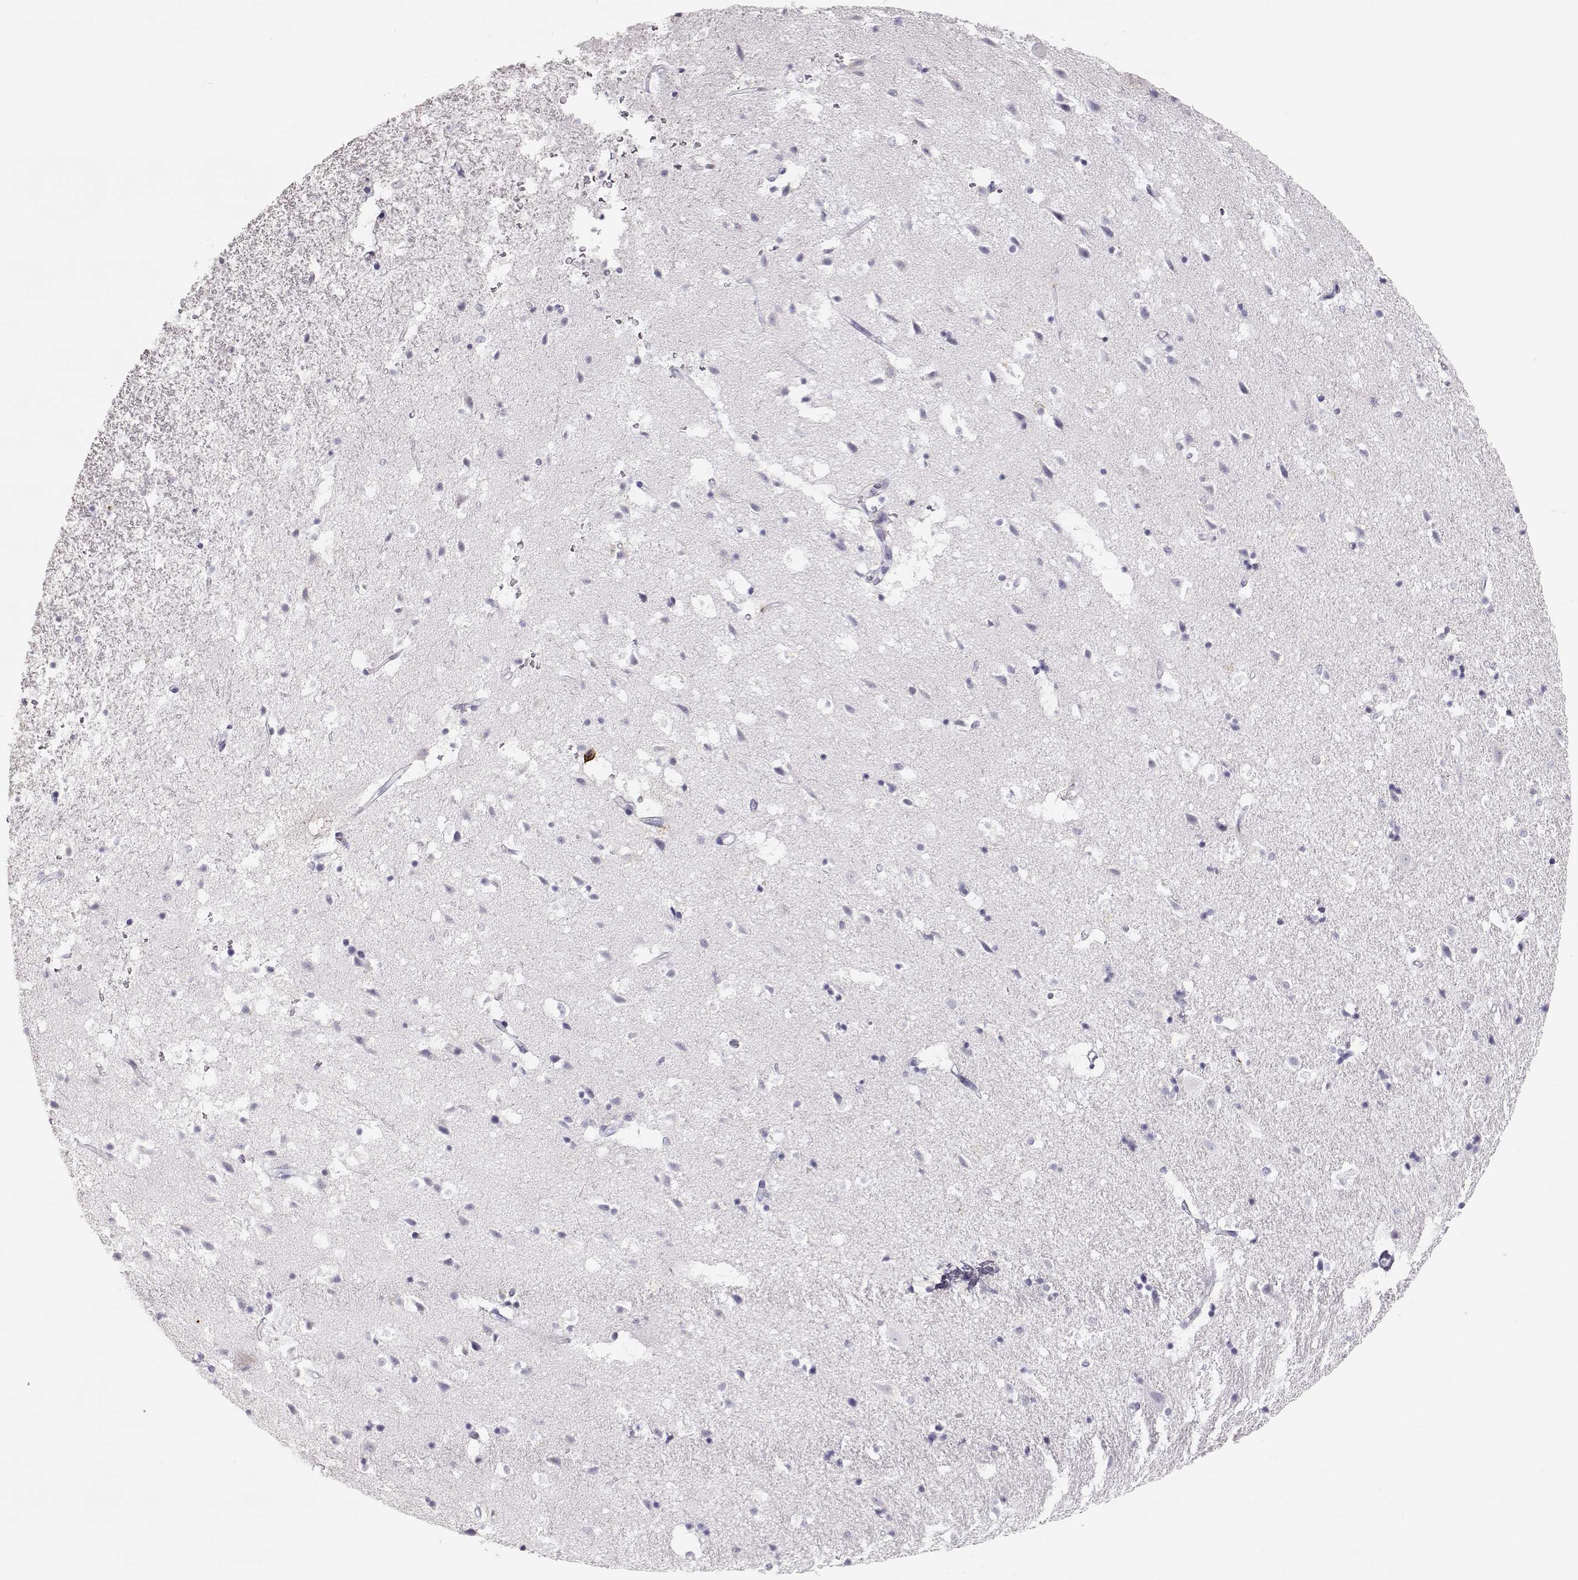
{"staining": {"intensity": "negative", "quantity": "none", "location": "none"}, "tissue": "hippocampus", "cell_type": "Glial cells", "image_type": "normal", "snomed": [{"axis": "morphology", "description": "Normal tissue, NOS"}, {"axis": "topography", "description": "Hippocampus"}], "caption": "The photomicrograph reveals no staining of glial cells in normal hippocampus. Brightfield microscopy of immunohistochemistry stained with DAB (brown) and hematoxylin (blue), captured at high magnification.", "gene": "LEPR", "patient": {"sex": "male", "age": 49}}